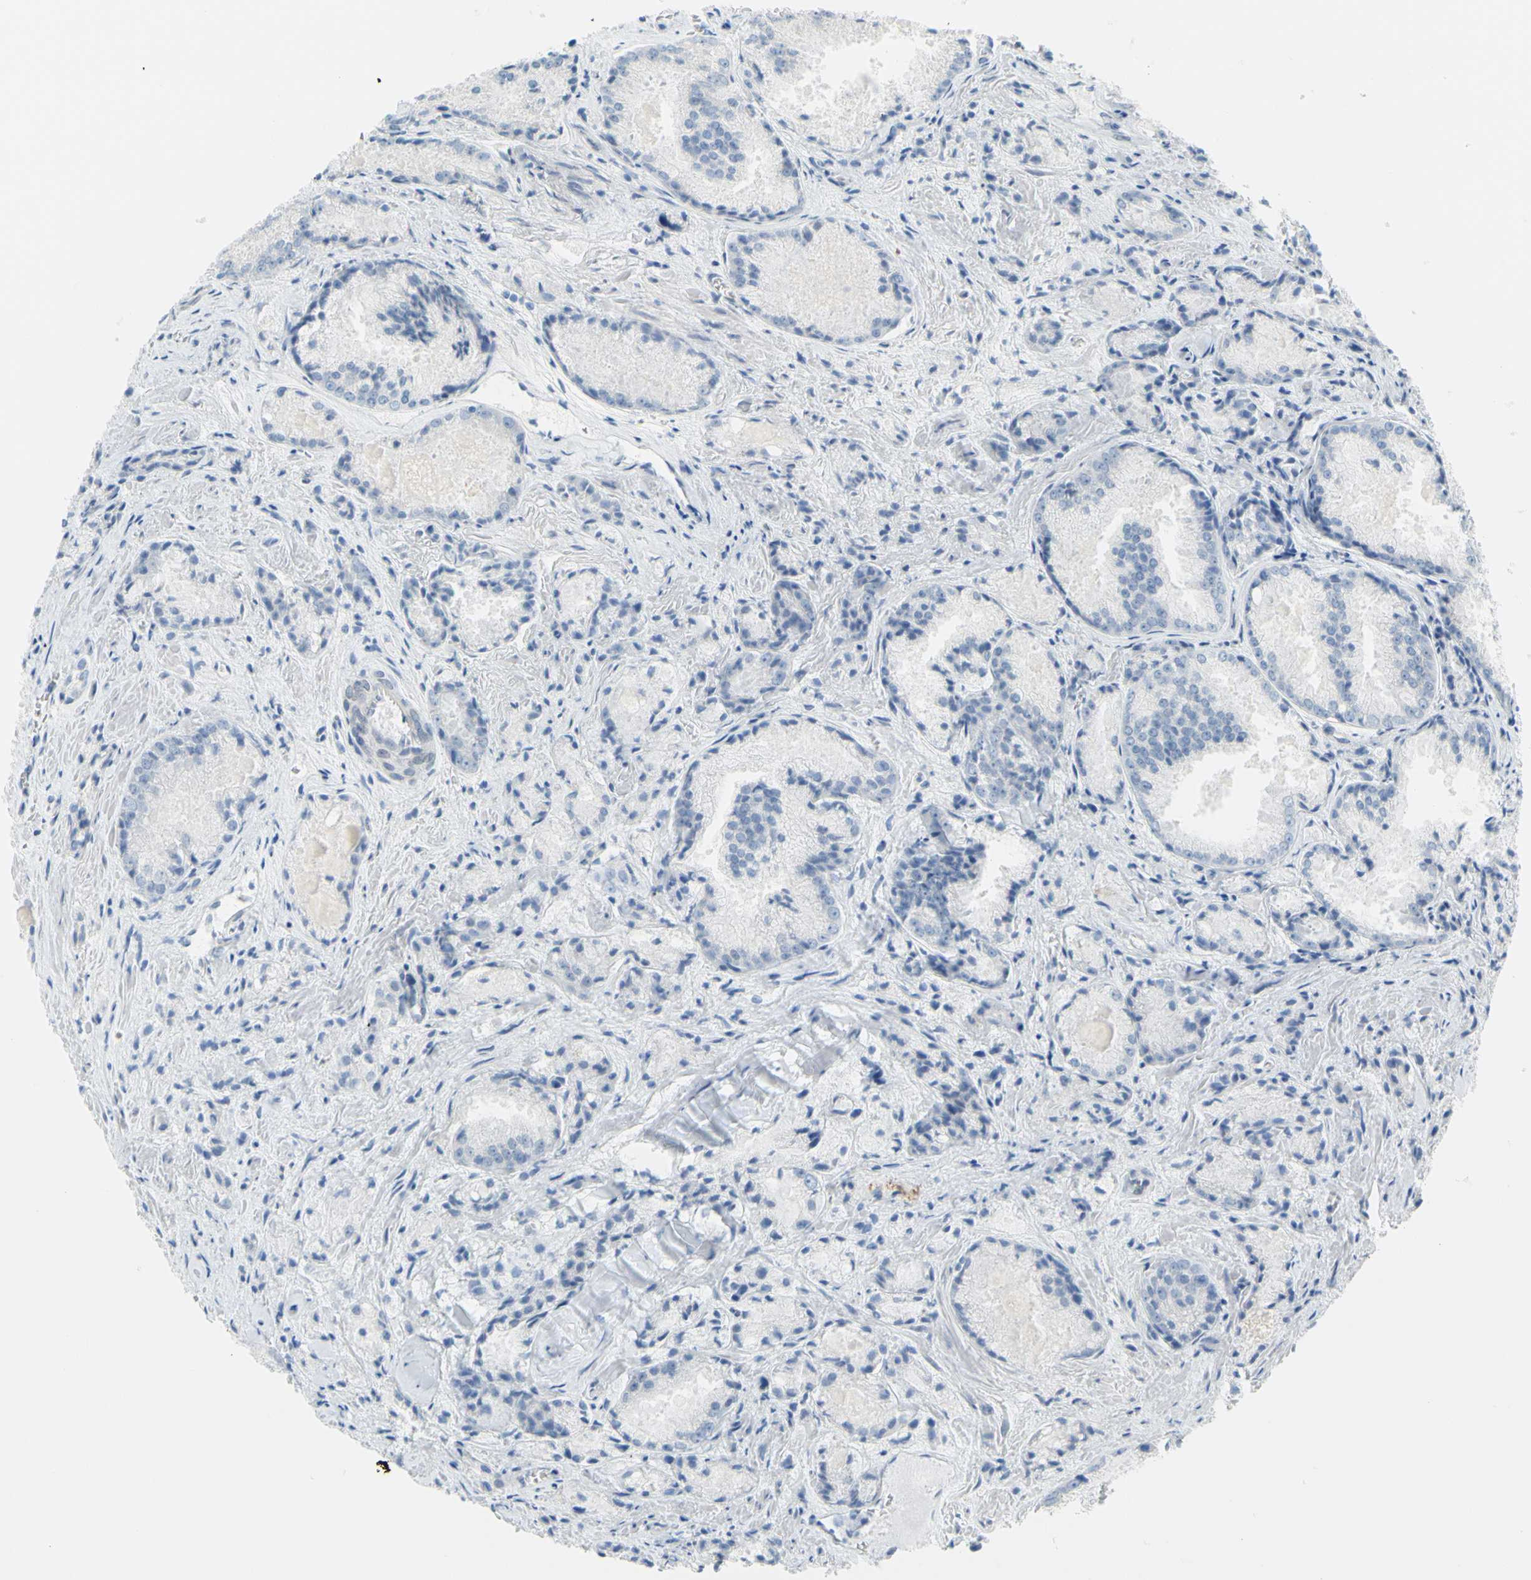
{"staining": {"intensity": "negative", "quantity": "none", "location": "none"}, "tissue": "prostate cancer", "cell_type": "Tumor cells", "image_type": "cancer", "snomed": [{"axis": "morphology", "description": "Adenocarcinoma, Low grade"}, {"axis": "topography", "description": "Prostate"}], "caption": "Immunohistochemistry (IHC) image of neoplastic tissue: human prostate cancer (adenocarcinoma (low-grade)) stained with DAB (3,3'-diaminobenzidine) exhibits no significant protein positivity in tumor cells. (Immunohistochemistry (IHC), brightfield microscopy, high magnification).", "gene": "DCT", "patient": {"sex": "male", "age": 64}}